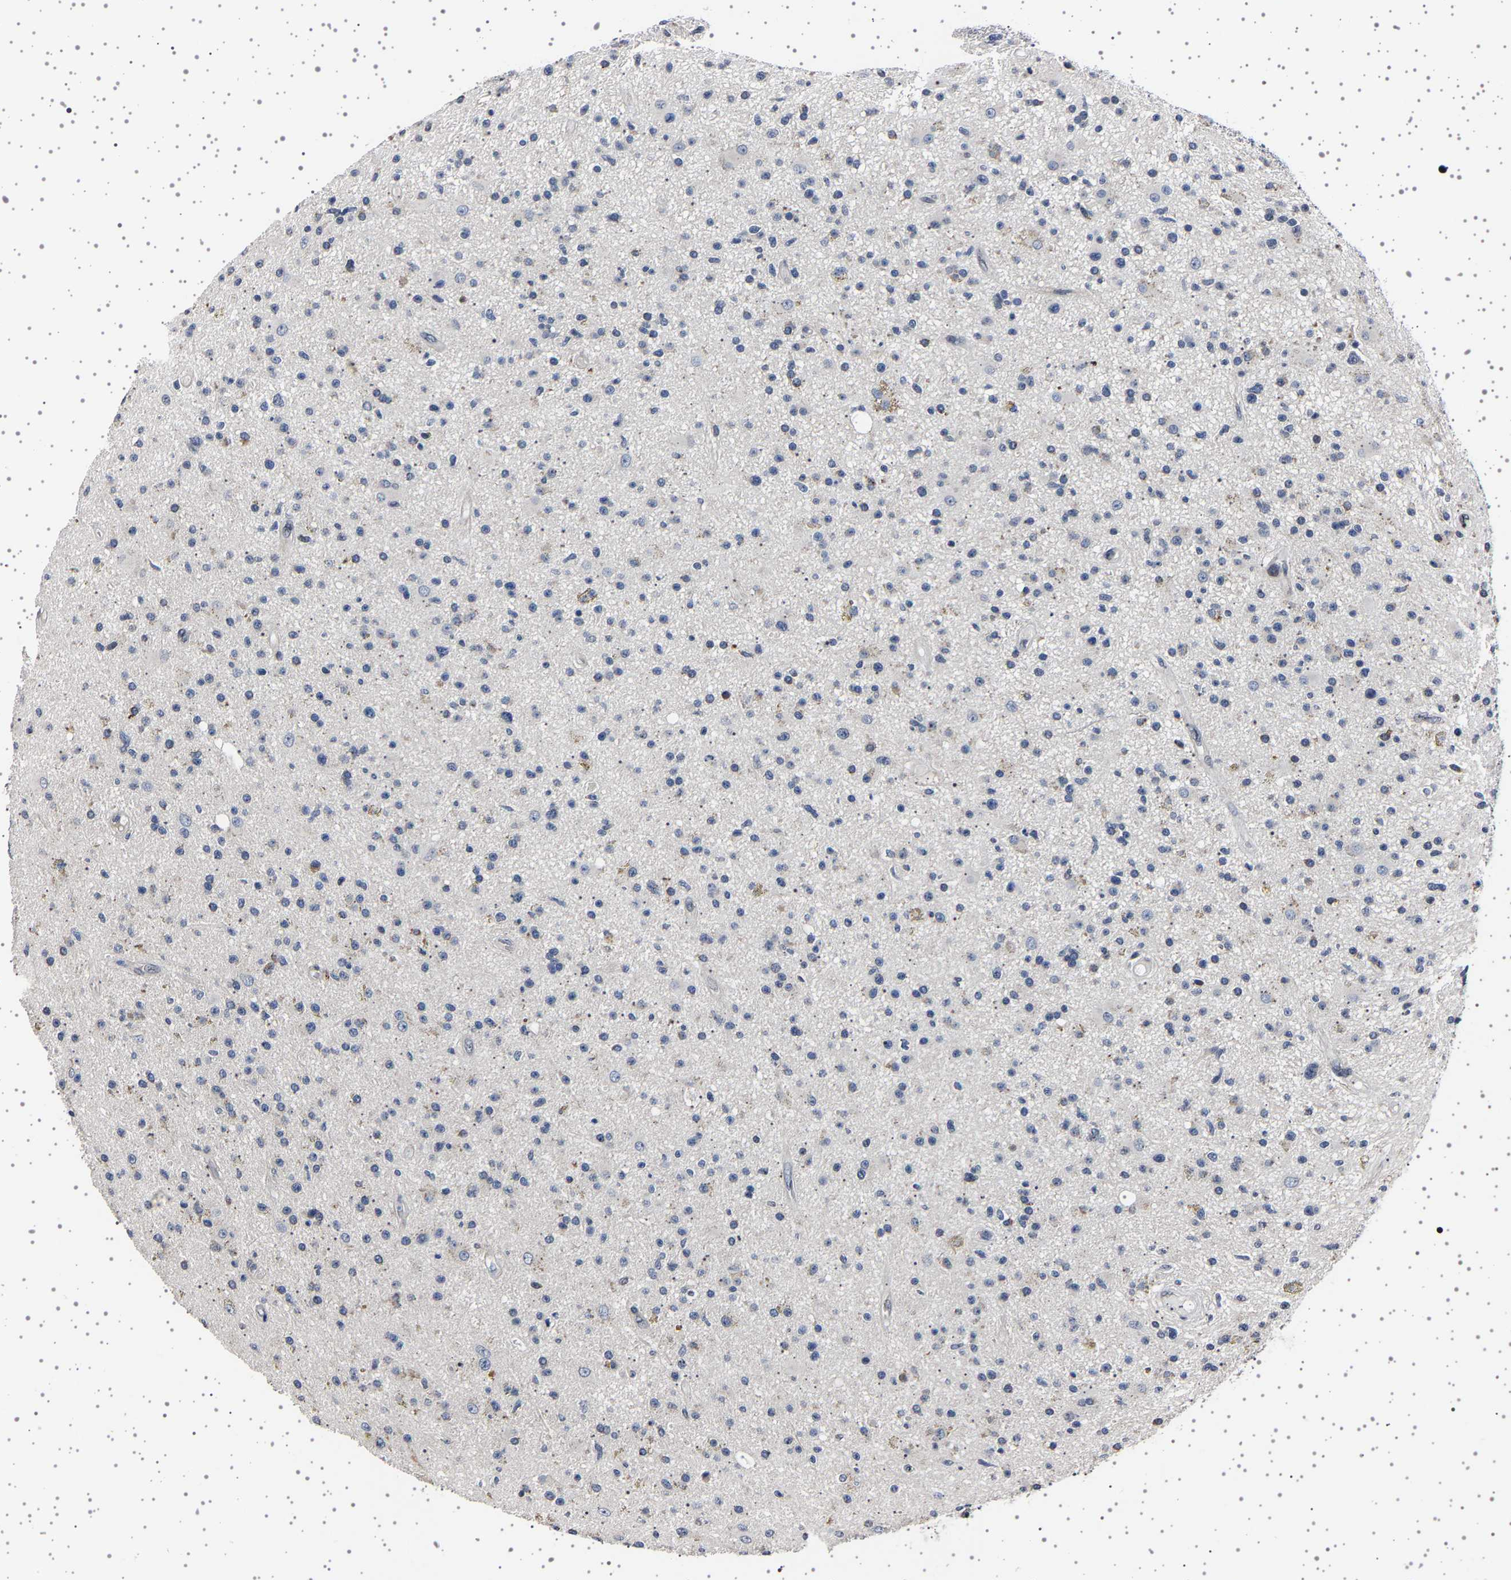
{"staining": {"intensity": "negative", "quantity": "none", "location": "none"}, "tissue": "glioma", "cell_type": "Tumor cells", "image_type": "cancer", "snomed": [{"axis": "morphology", "description": "Glioma, malignant, High grade"}, {"axis": "topography", "description": "Brain"}], "caption": "Glioma was stained to show a protein in brown. There is no significant expression in tumor cells.", "gene": "IL10RB", "patient": {"sex": "male", "age": 33}}